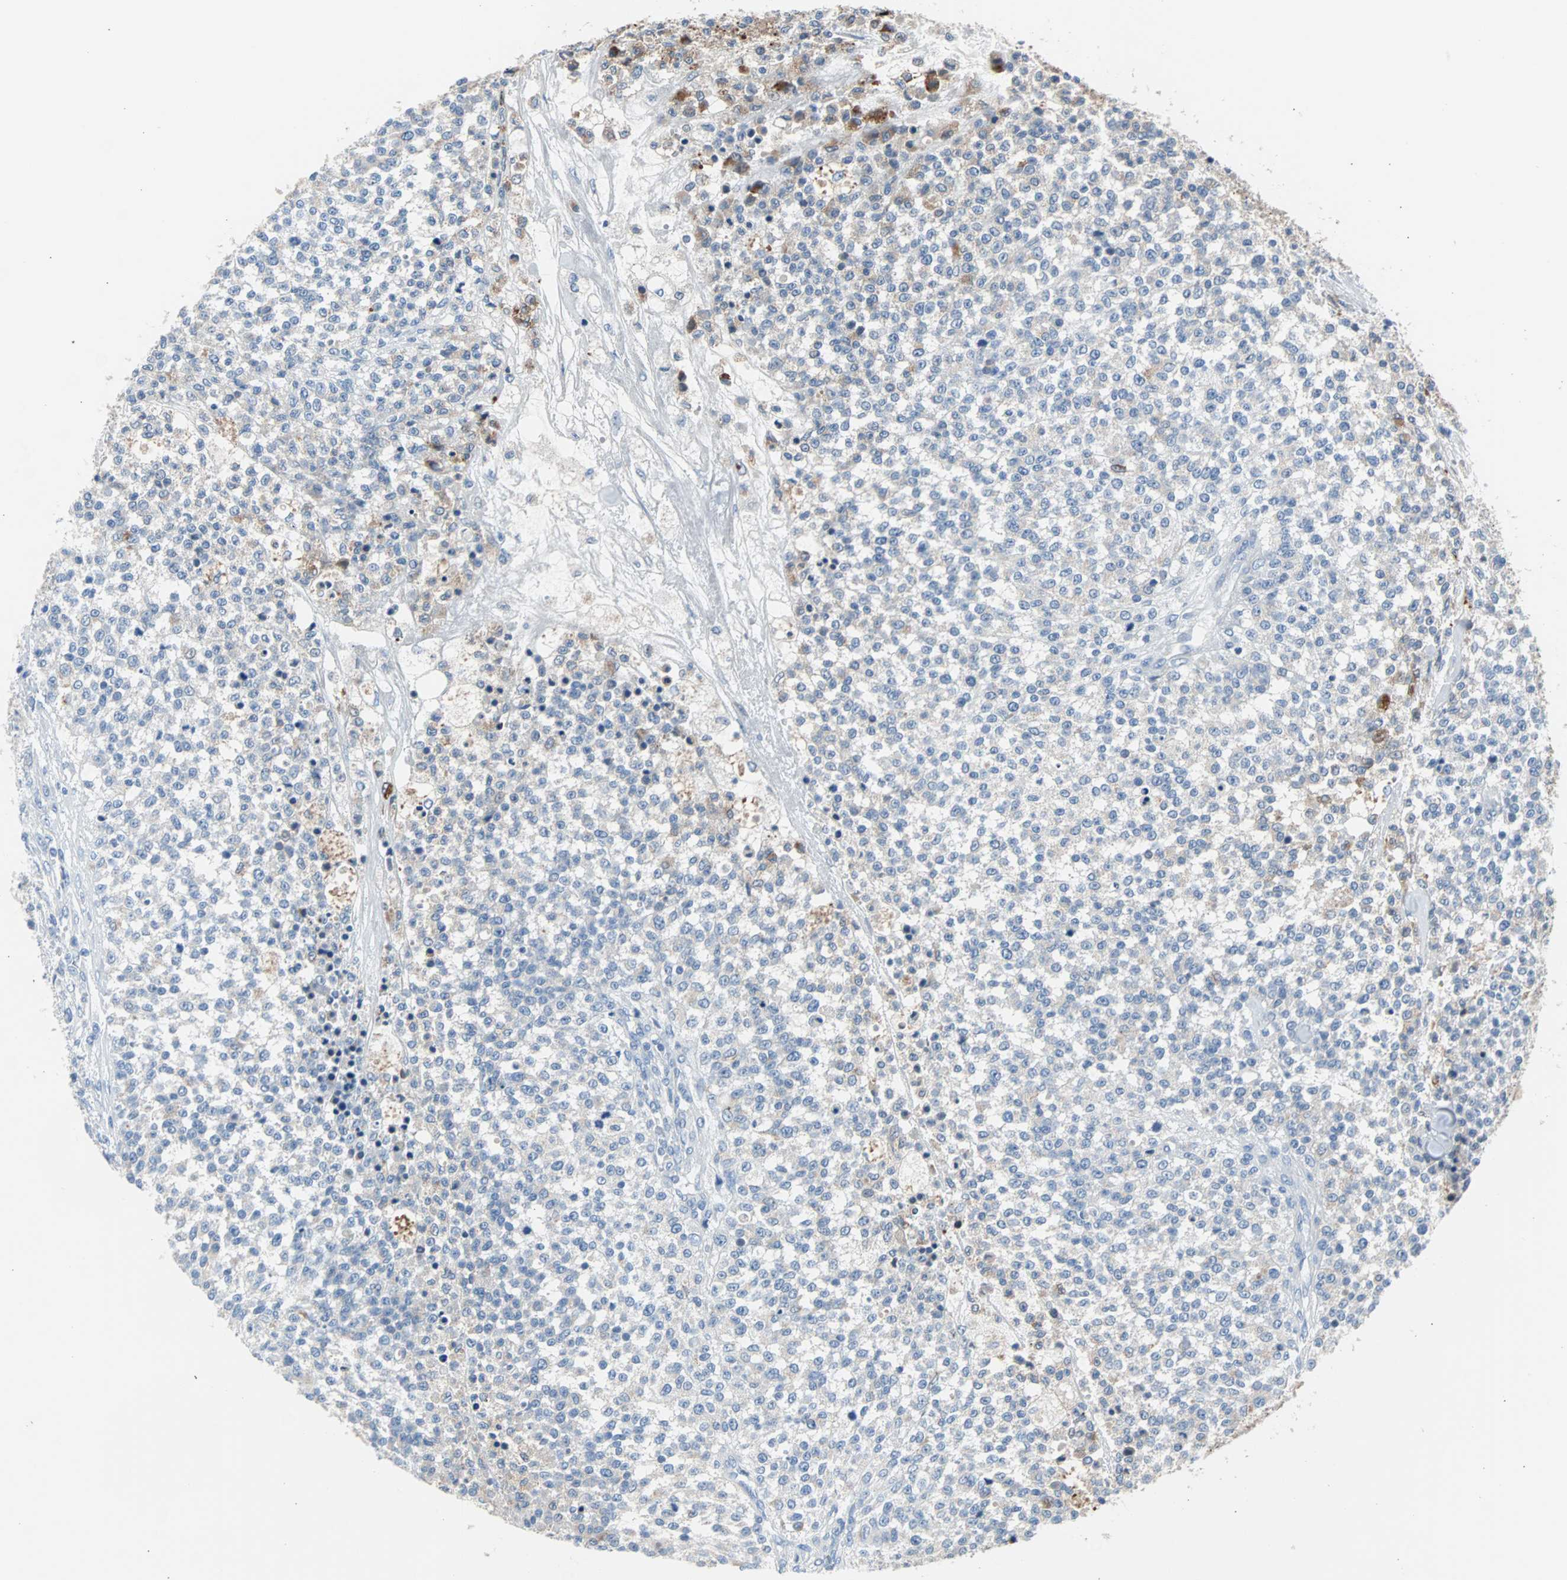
{"staining": {"intensity": "weak", "quantity": "25%-75%", "location": "cytoplasmic/membranous"}, "tissue": "testis cancer", "cell_type": "Tumor cells", "image_type": "cancer", "snomed": [{"axis": "morphology", "description": "Seminoma, NOS"}, {"axis": "topography", "description": "Testis"}], "caption": "Tumor cells reveal weak cytoplasmic/membranous positivity in about 25%-75% of cells in testis seminoma. Using DAB (3,3'-diaminobenzidine) (brown) and hematoxylin (blue) stains, captured at high magnification using brightfield microscopy.", "gene": "KRT7", "patient": {"sex": "male", "age": 59}}